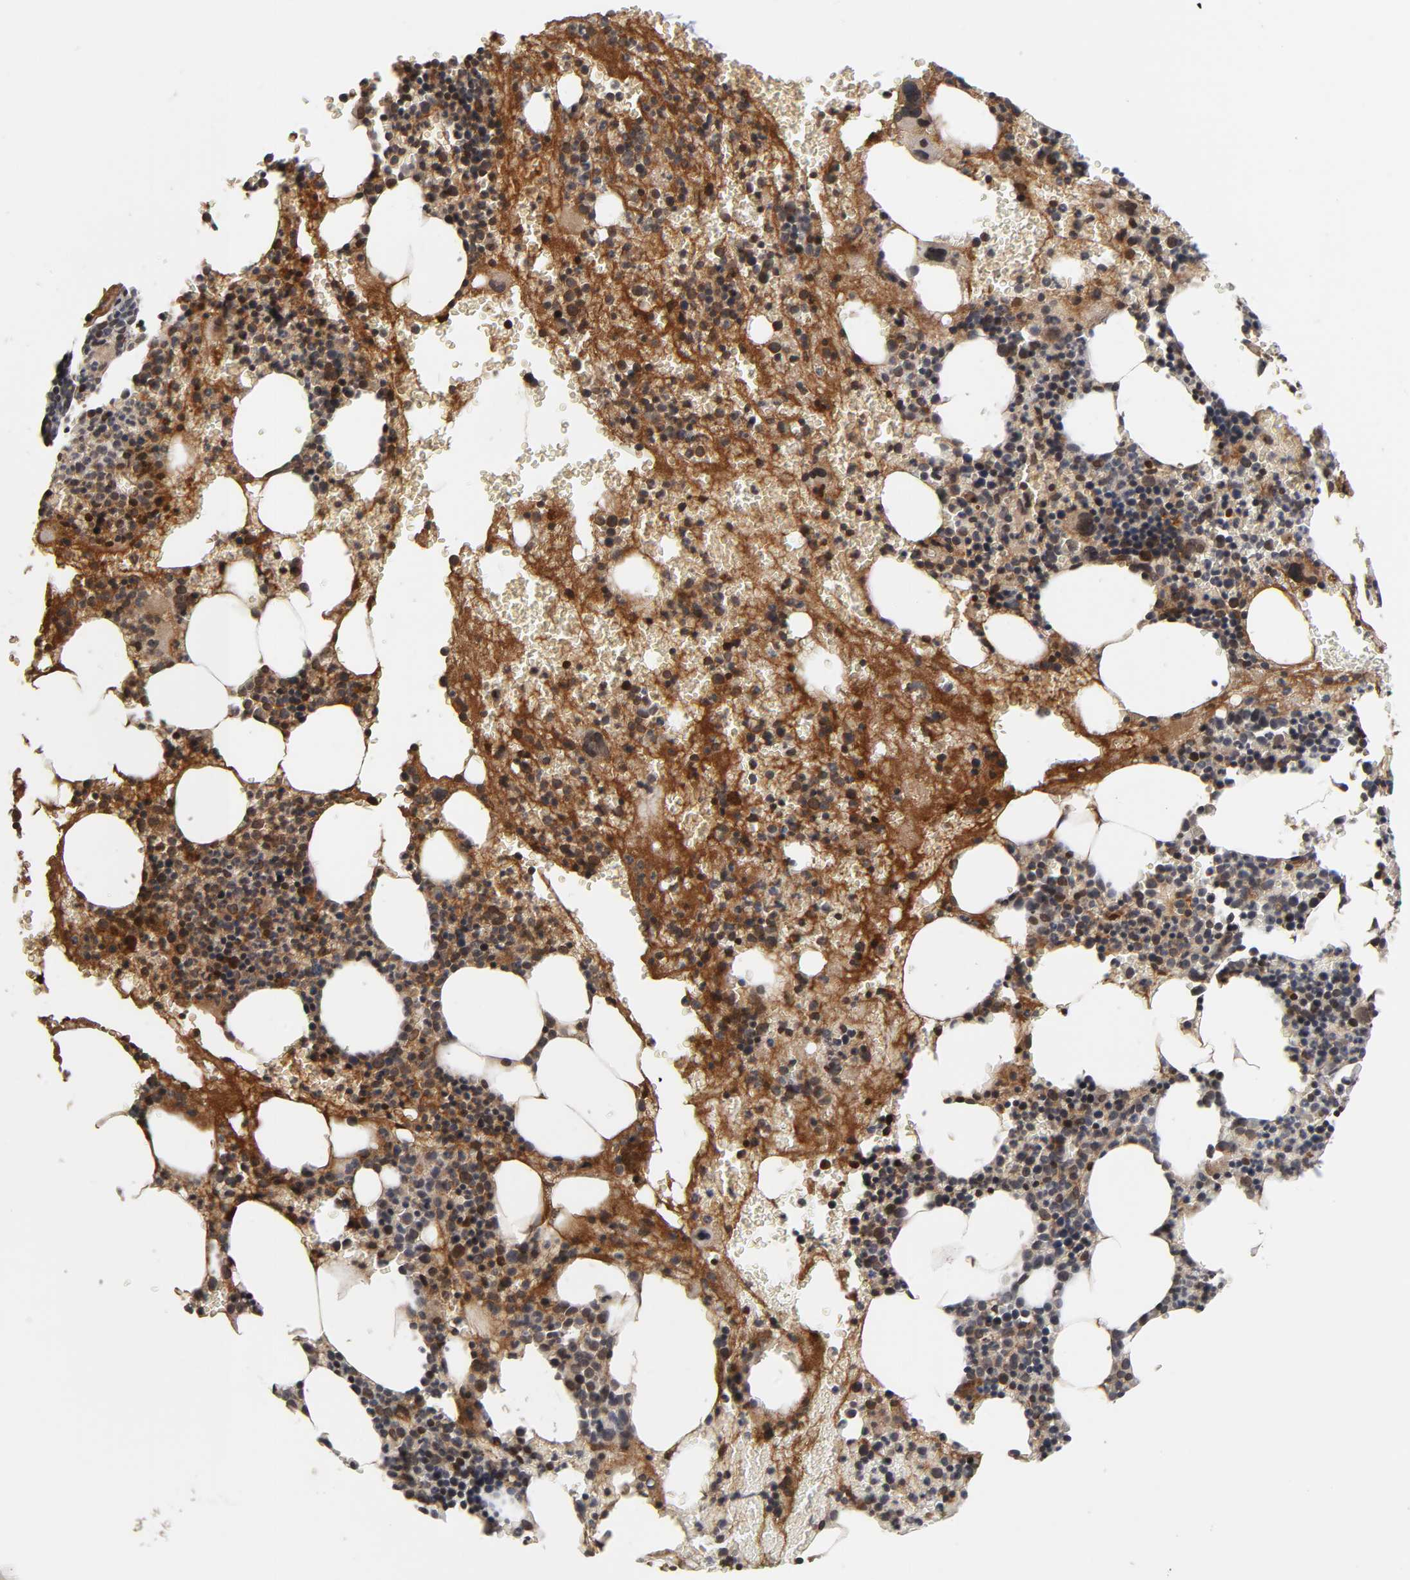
{"staining": {"intensity": "strong", "quantity": ">75%", "location": "cytoplasmic/membranous,nuclear"}, "tissue": "bone marrow", "cell_type": "Hematopoietic cells", "image_type": "normal", "snomed": [{"axis": "morphology", "description": "Normal tissue, NOS"}, {"axis": "topography", "description": "Bone marrow"}], "caption": "Bone marrow was stained to show a protein in brown. There is high levels of strong cytoplasmic/membranous,nuclear expression in about >75% of hematopoietic cells.", "gene": "CPN2", "patient": {"sex": "male", "age": 82}}